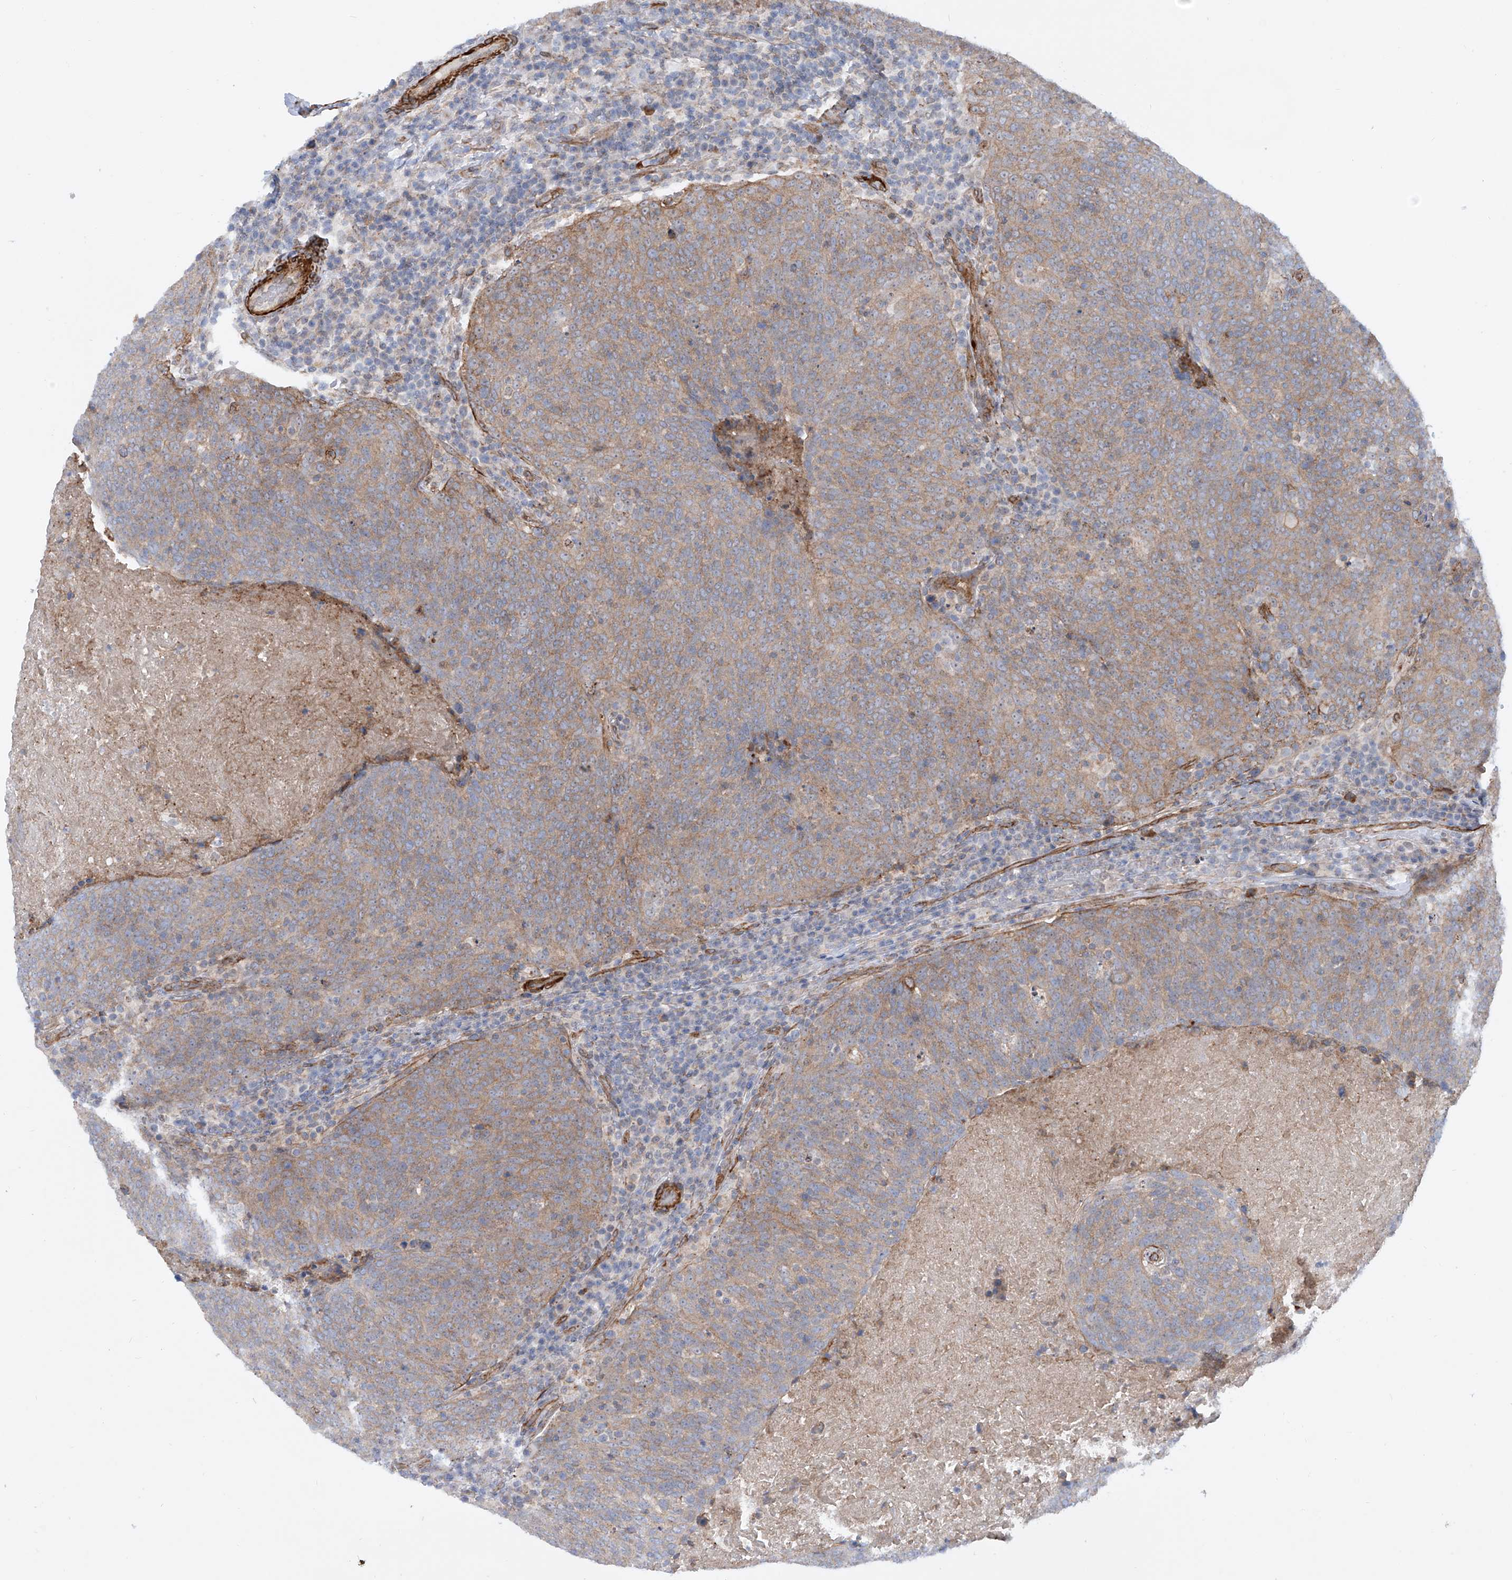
{"staining": {"intensity": "moderate", "quantity": ">75%", "location": "cytoplasmic/membranous"}, "tissue": "head and neck cancer", "cell_type": "Tumor cells", "image_type": "cancer", "snomed": [{"axis": "morphology", "description": "Squamous cell carcinoma, NOS"}, {"axis": "morphology", "description": "Squamous cell carcinoma, metastatic, NOS"}, {"axis": "topography", "description": "Lymph node"}, {"axis": "topography", "description": "Head-Neck"}], "caption": "Head and neck squamous cell carcinoma stained with IHC displays moderate cytoplasmic/membranous positivity in about >75% of tumor cells.", "gene": "ZNF490", "patient": {"sex": "male", "age": 62}}